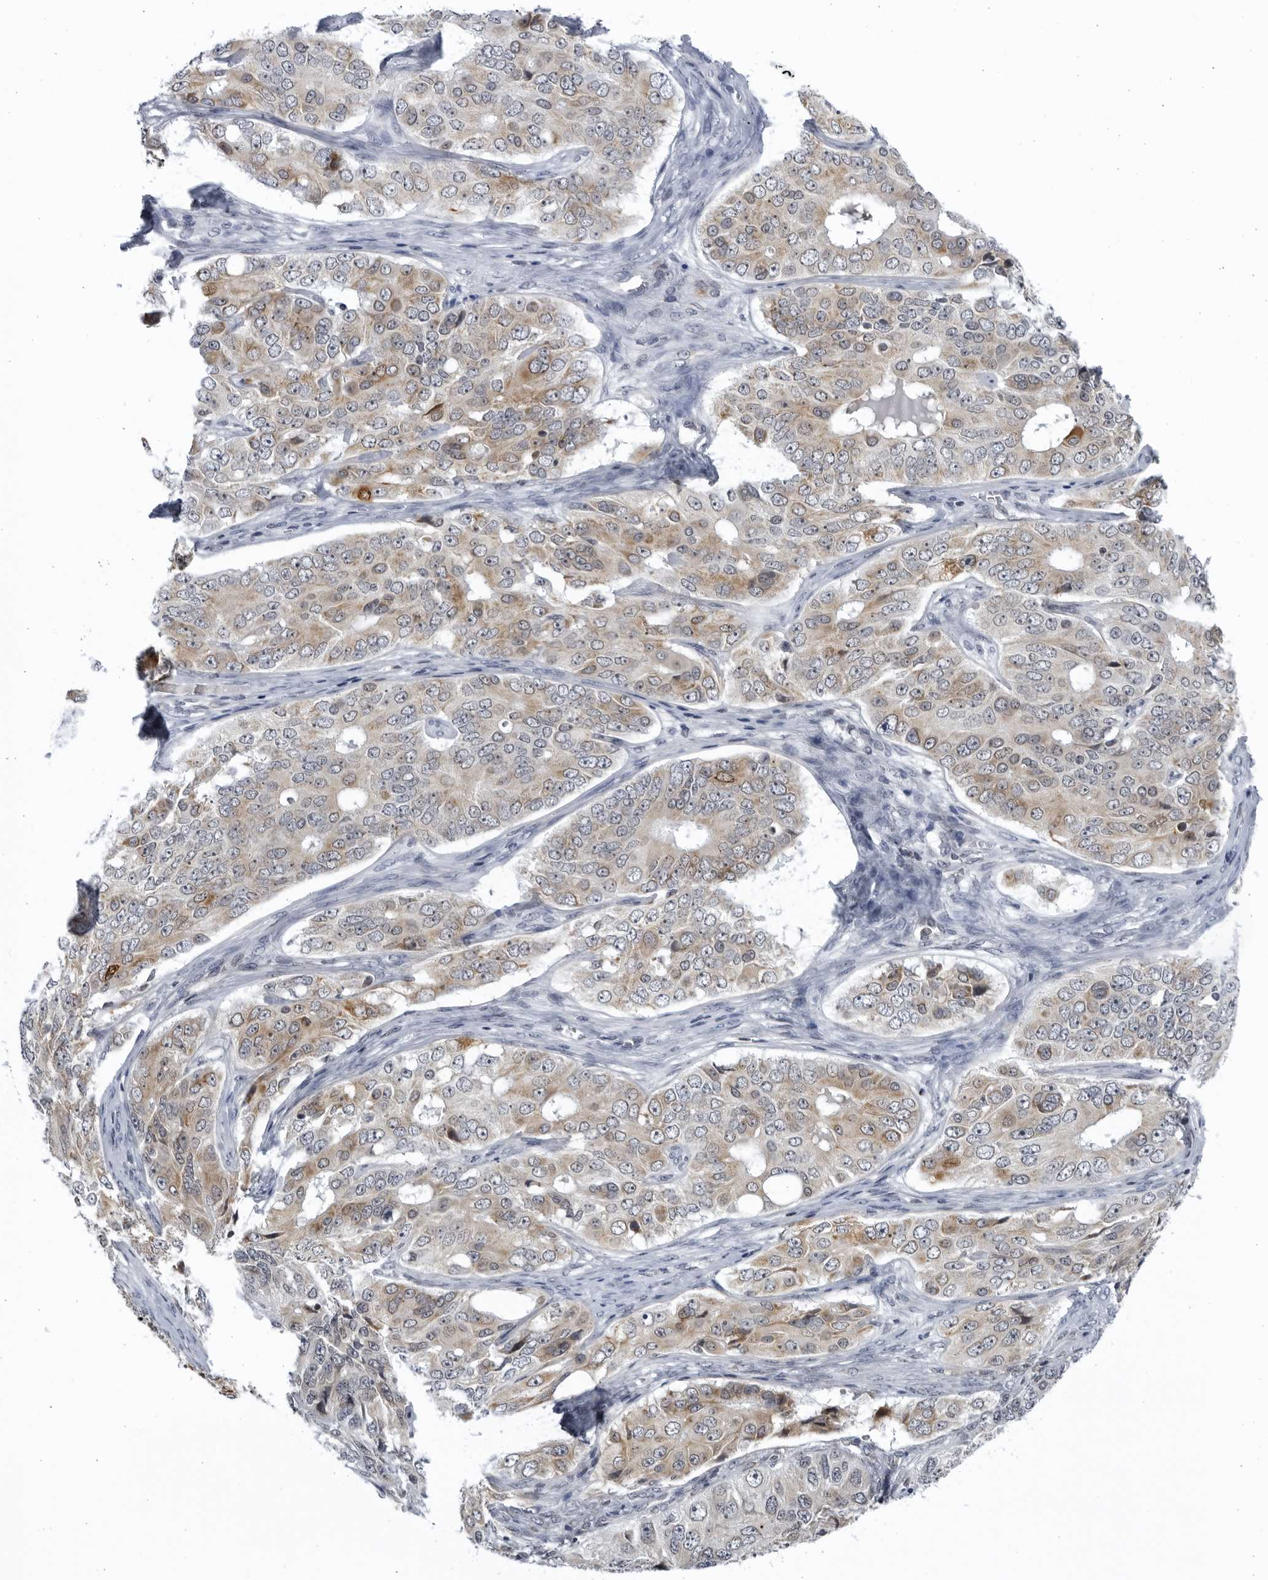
{"staining": {"intensity": "weak", "quantity": ">75%", "location": "cytoplasmic/membranous"}, "tissue": "ovarian cancer", "cell_type": "Tumor cells", "image_type": "cancer", "snomed": [{"axis": "morphology", "description": "Carcinoma, endometroid"}, {"axis": "topography", "description": "Ovary"}], "caption": "Immunohistochemical staining of ovarian endometroid carcinoma demonstrates weak cytoplasmic/membranous protein positivity in about >75% of tumor cells. The staining was performed using DAB to visualize the protein expression in brown, while the nuclei were stained in blue with hematoxylin (Magnification: 20x).", "gene": "SLC25A22", "patient": {"sex": "female", "age": 51}}